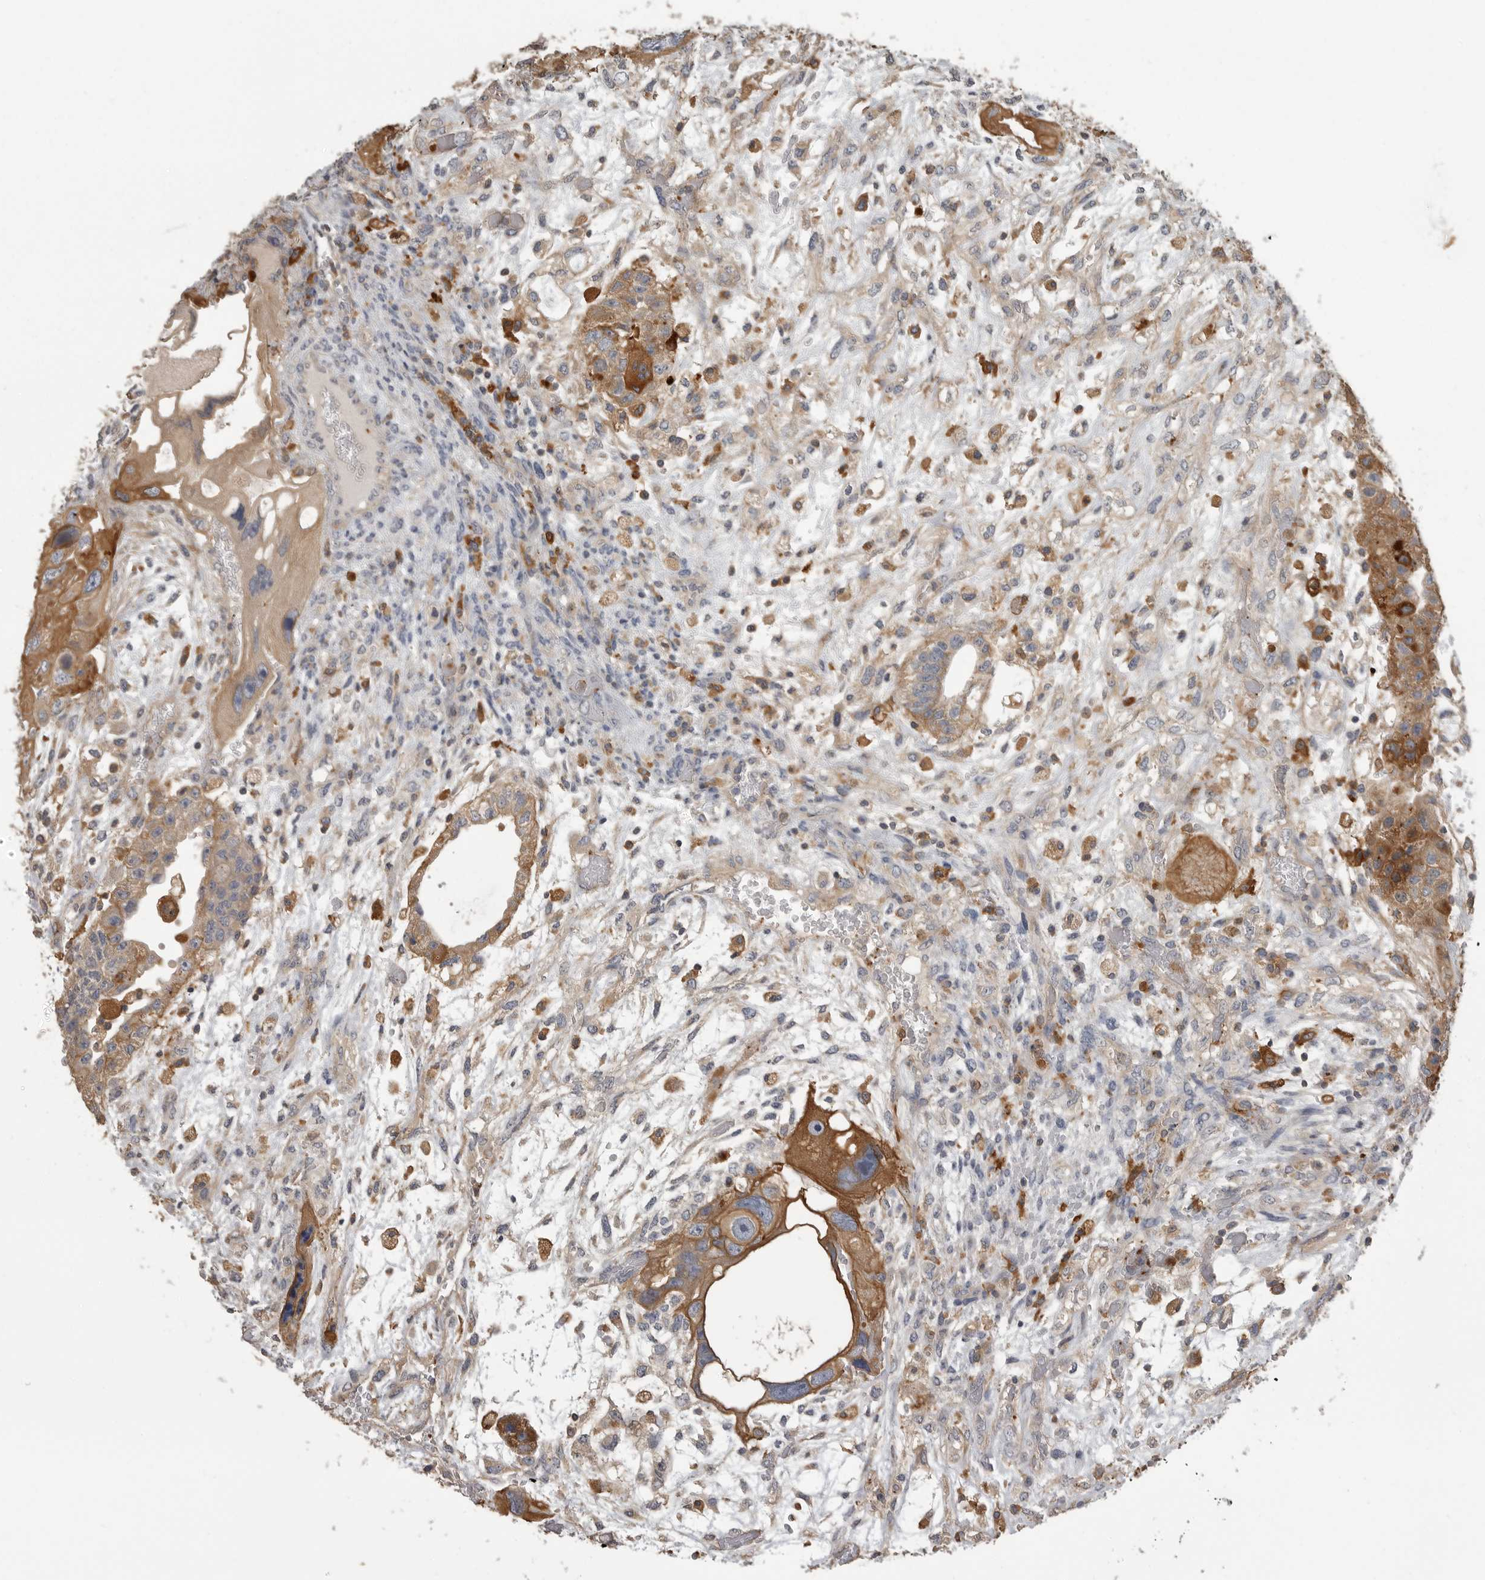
{"staining": {"intensity": "moderate", "quantity": ">75%", "location": "cytoplasmic/membranous"}, "tissue": "testis cancer", "cell_type": "Tumor cells", "image_type": "cancer", "snomed": [{"axis": "morphology", "description": "Carcinoma, Embryonal, NOS"}, {"axis": "topography", "description": "Testis"}], "caption": "Protein expression analysis of human testis cancer (embryonal carcinoma) reveals moderate cytoplasmic/membranous positivity in approximately >75% of tumor cells.", "gene": "CMTM6", "patient": {"sex": "male", "age": 36}}